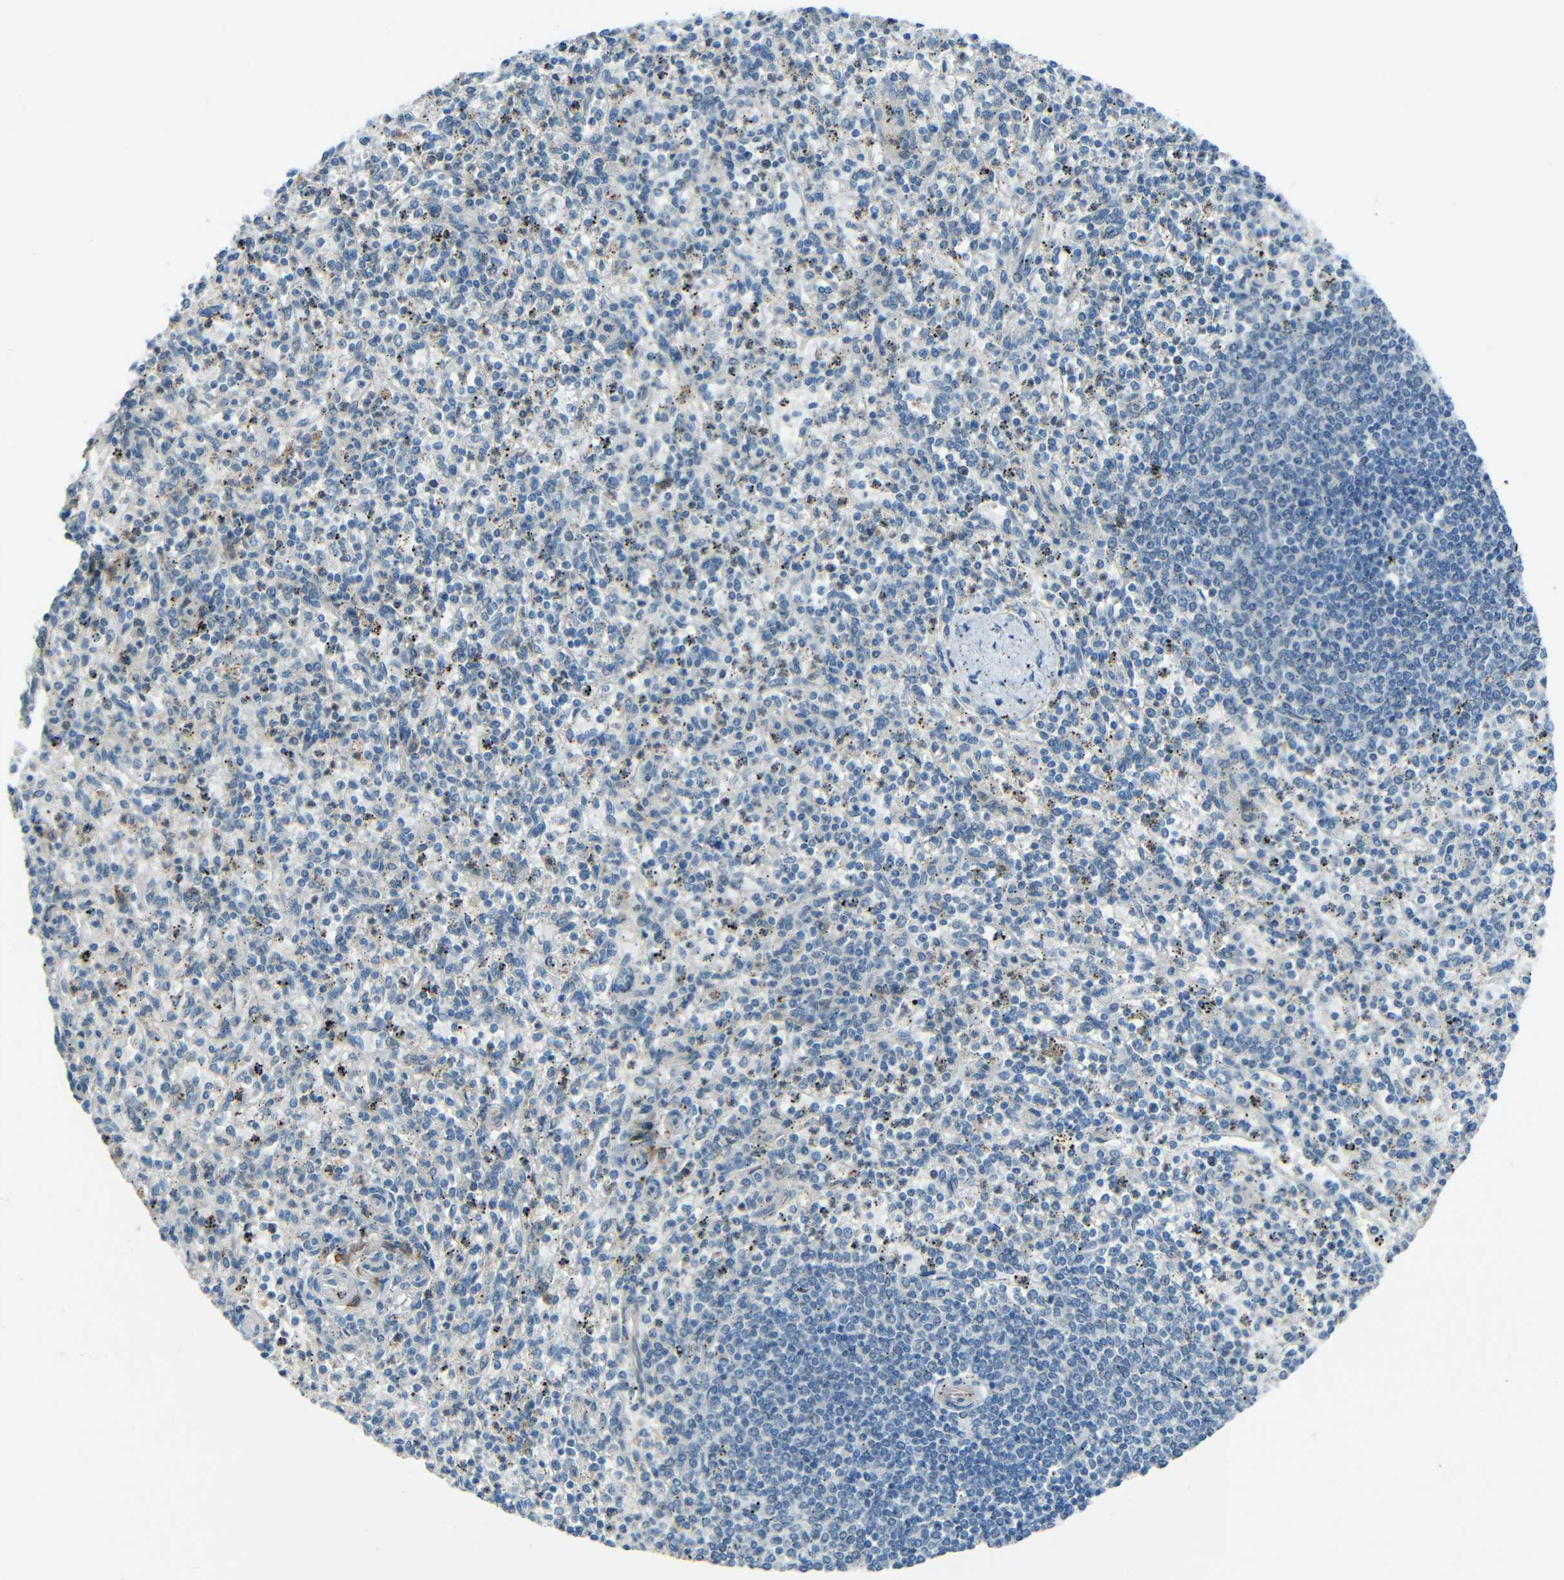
{"staining": {"intensity": "negative", "quantity": "none", "location": "none"}, "tissue": "spleen", "cell_type": "Cells in red pulp", "image_type": "normal", "snomed": [{"axis": "morphology", "description": "Normal tissue, NOS"}, {"axis": "topography", "description": "Spleen"}], "caption": "Cells in red pulp show no significant protein staining in unremarkable spleen.", "gene": "ANKRD22", "patient": {"sex": "male", "age": 72}}